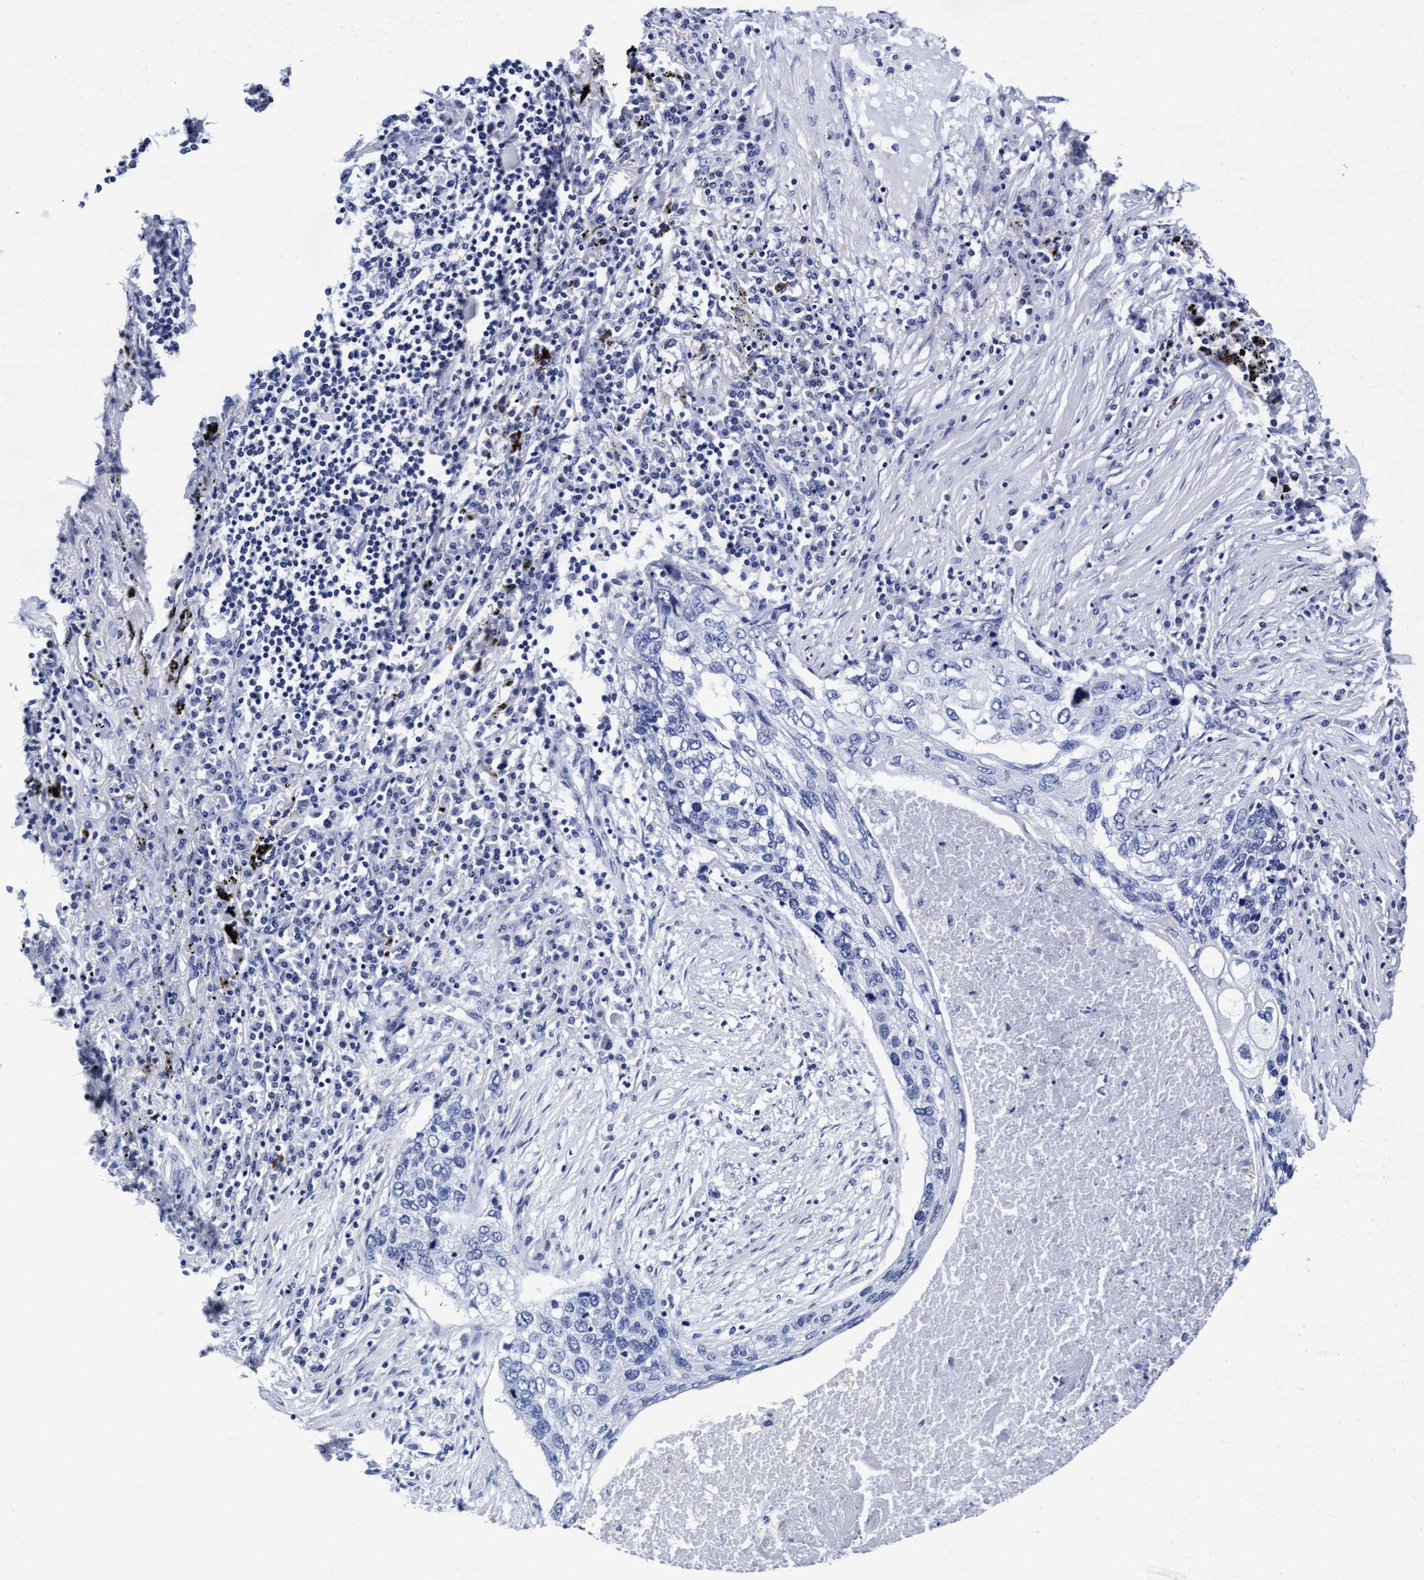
{"staining": {"intensity": "negative", "quantity": "none", "location": "none"}, "tissue": "lung cancer", "cell_type": "Tumor cells", "image_type": "cancer", "snomed": [{"axis": "morphology", "description": "Squamous cell carcinoma, NOS"}, {"axis": "topography", "description": "Lung"}], "caption": "Histopathology image shows no significant protein positivity in tumor cells of squamous cell carcinoma (lung).", "gene": "ARSG", "patient": {"sex": "female", "age": 63}}